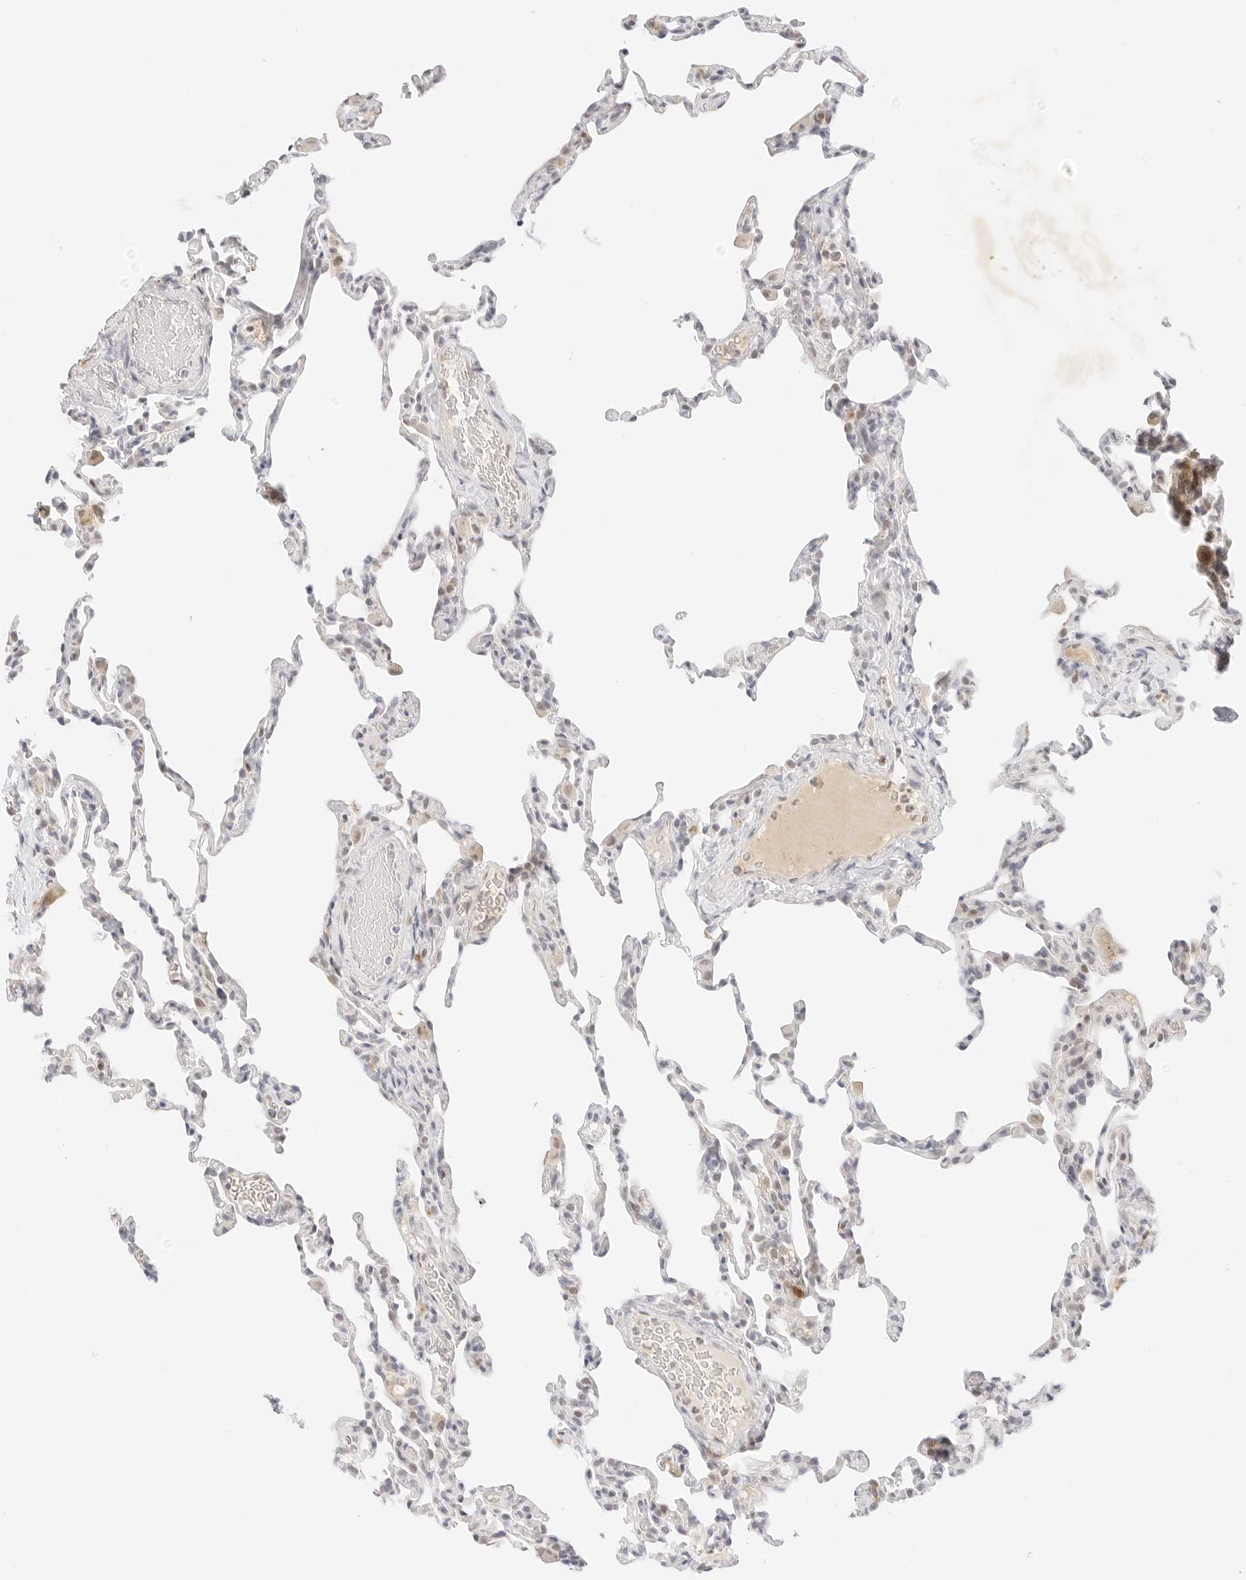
{"staining": {"intensity": "negative", "quantity": "none", "location": "none"}, "tissue": "lung", "cell_type": "Alveolar cells", "image_type": "normal", "snomed": [{"axis": "morphology", "description": "Normal tissue, NOS"}, {"axis": "topography", "description": "Lung"}], "caption": "Immunohistochemistry of normal human lung exhibits no staining in alveolar cells. Nuclei are stained in blue.", "gene": "XKR4", "patient": {"sex": "male", "age": 20}}